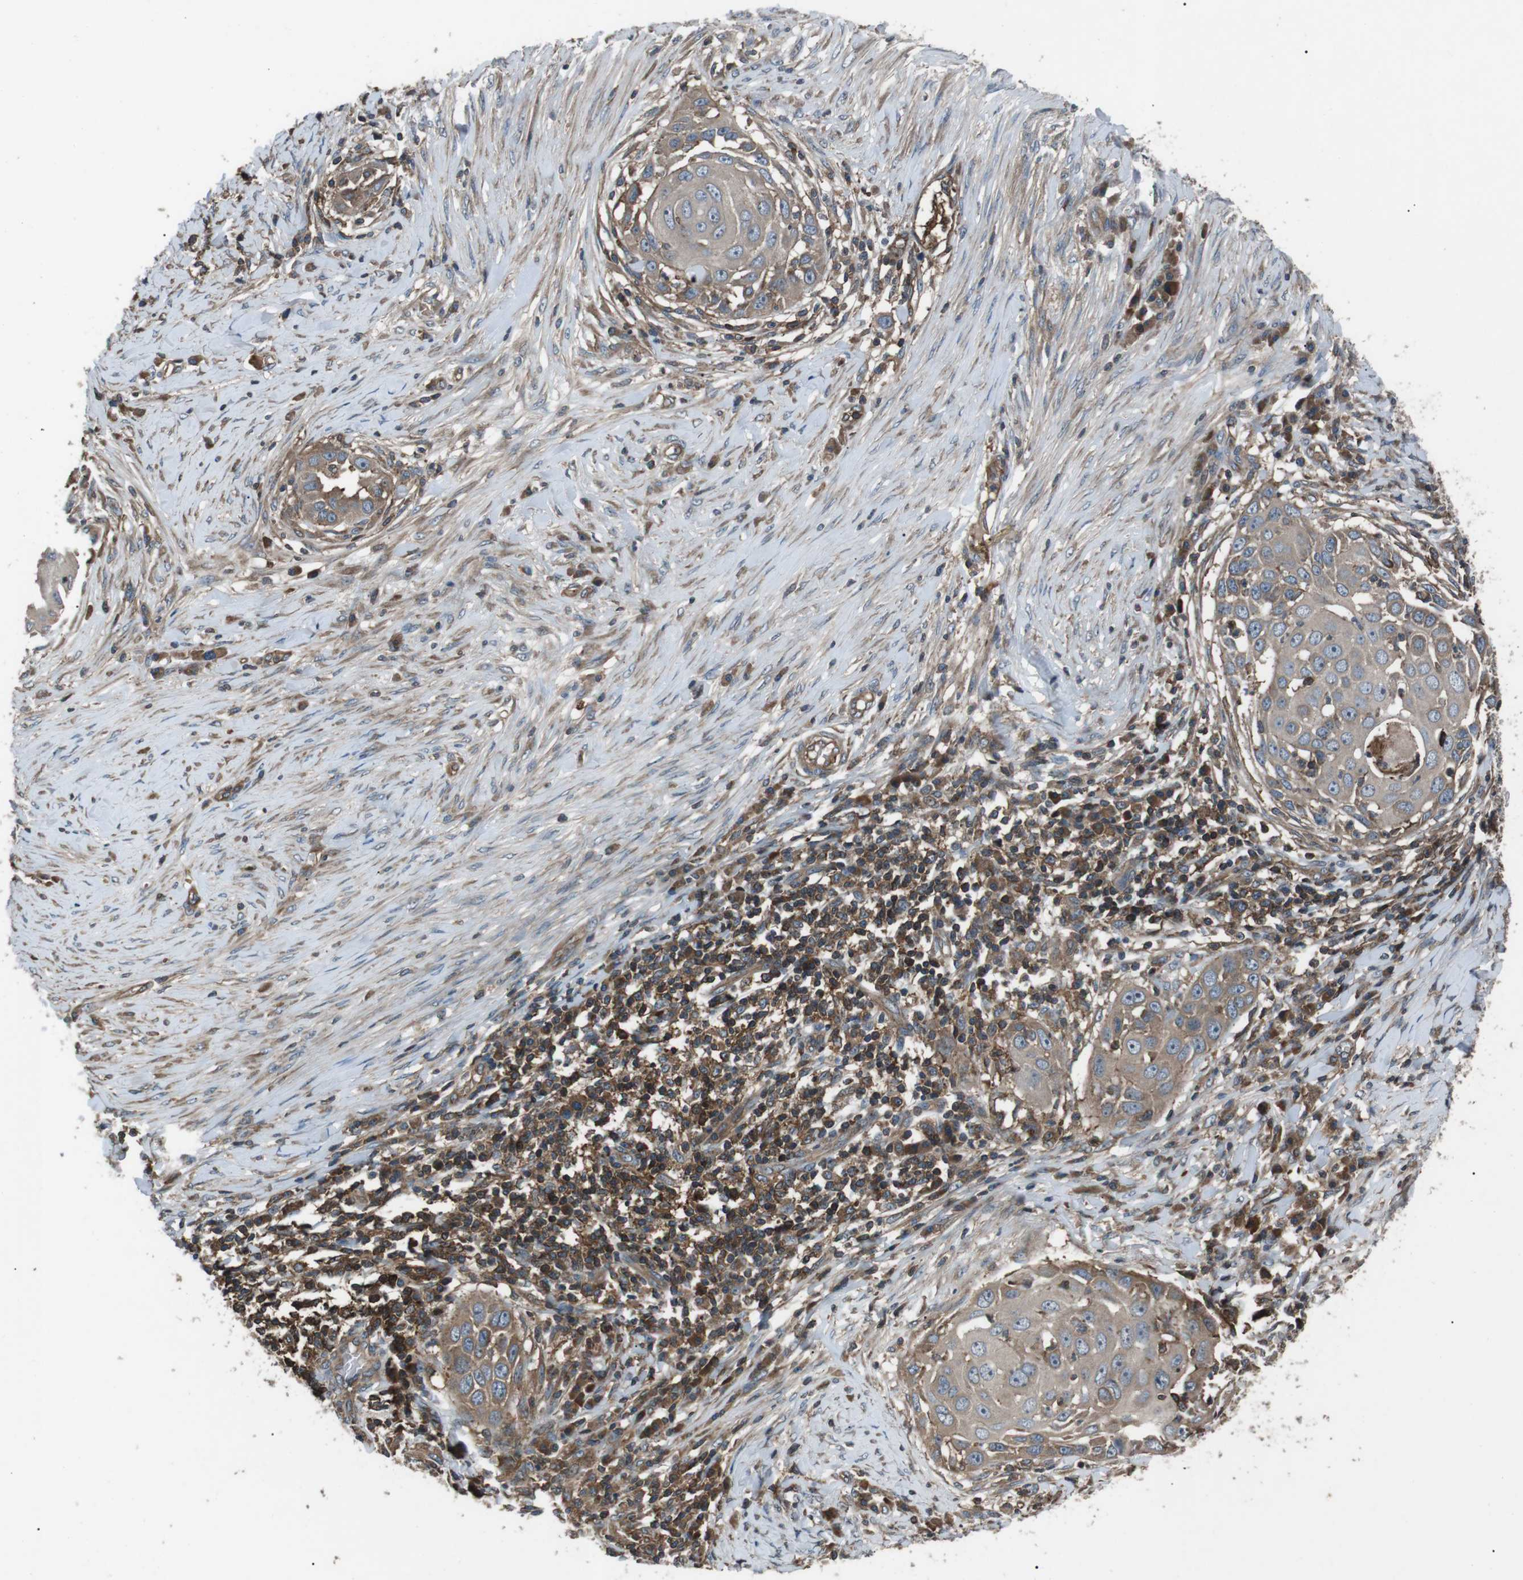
{"staining": {"intensity": "weak", "quantity": "<25%", "location": "cytoplasmic/membranous"}, "tissue": "skin cancer", "cell_type": "Tumor cells", "image_type": "cancer", "snomed": [{"axis": "morphology", "description": "Squamous cell carcinoma, NOS"}, {"axis": "topography", "description": "Skin"}], "caption": "Immunohistochemistry of skin squamous cell carcinoma demonstrates no staining in tumor cells. (DAB (3,3'-diaminobenzidine) IHC with hematoxylin counter stain).", "gene": "GPR161", "patient": {"sex": "female", "age": 44}}